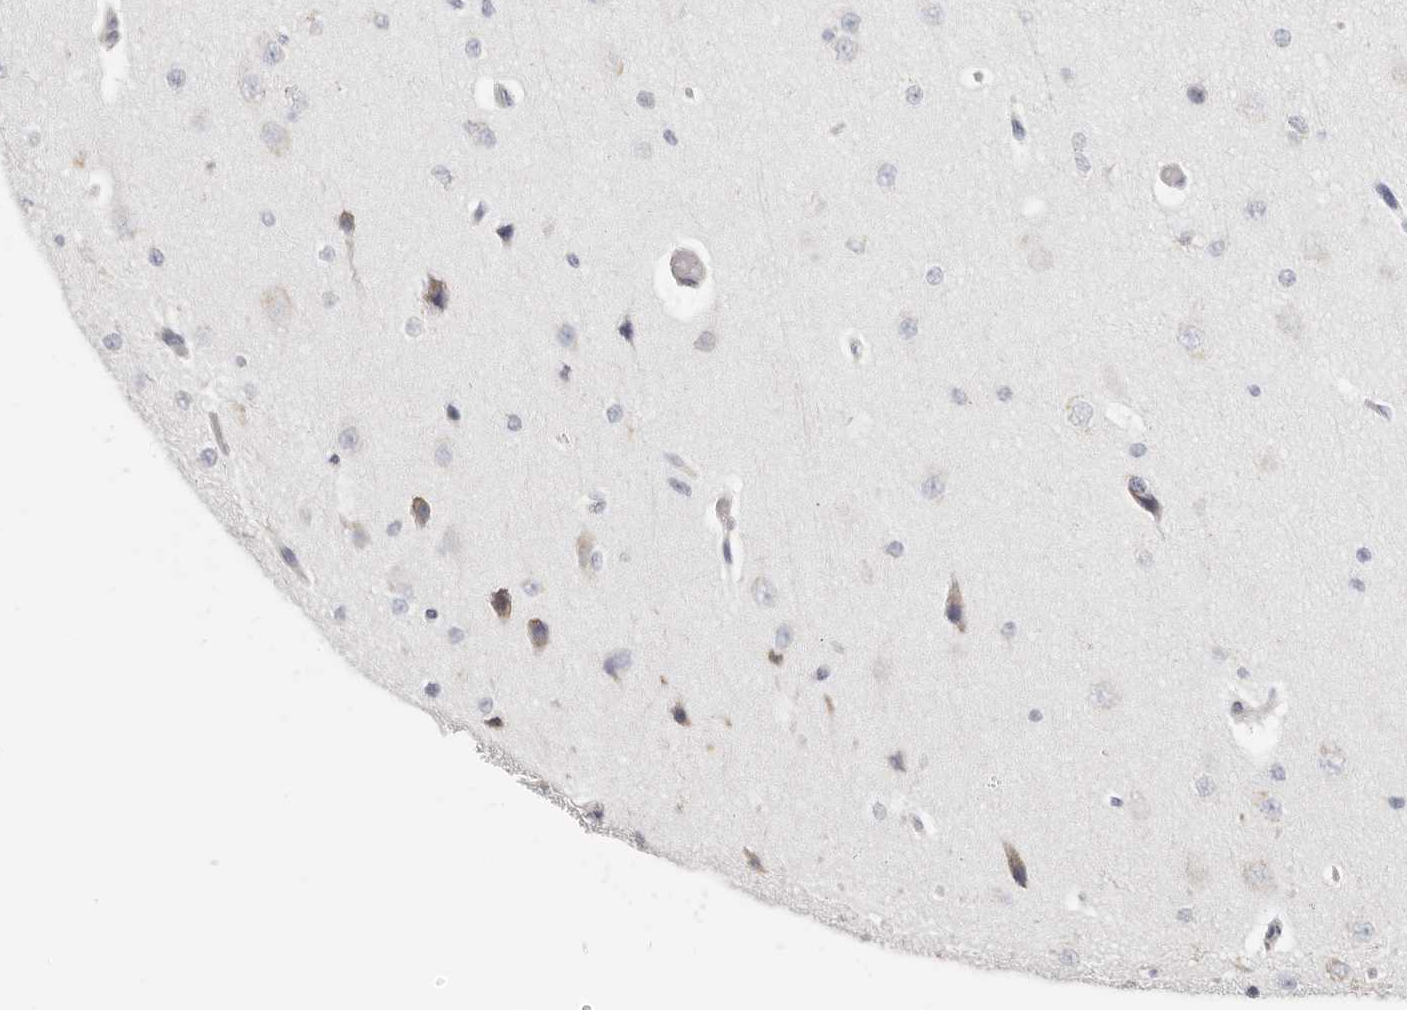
{"staining": {"intensity": "negative", "quantity": "none", "location": "none"}, "tissue": "cerebral cortex", "cell_type": "Endothelial cells", "image_type": "normal", "snomed": [{"axis": "morphology", "description": "Normal tissue, NOS"}, {"axis": "morphology", "description": "Developmental malformation"}, {"axis": "topography", "description": "Cerebral cortex"}], "caption": "A histopathology image of human cerebral cortex is negative for staining in endothelial cells. (DAB immunohistochemistry (IHC) visualized using brightfield microscopy, high magnification).", "gene": "IL32", "patient": {"sex": "female", "age": 30}}